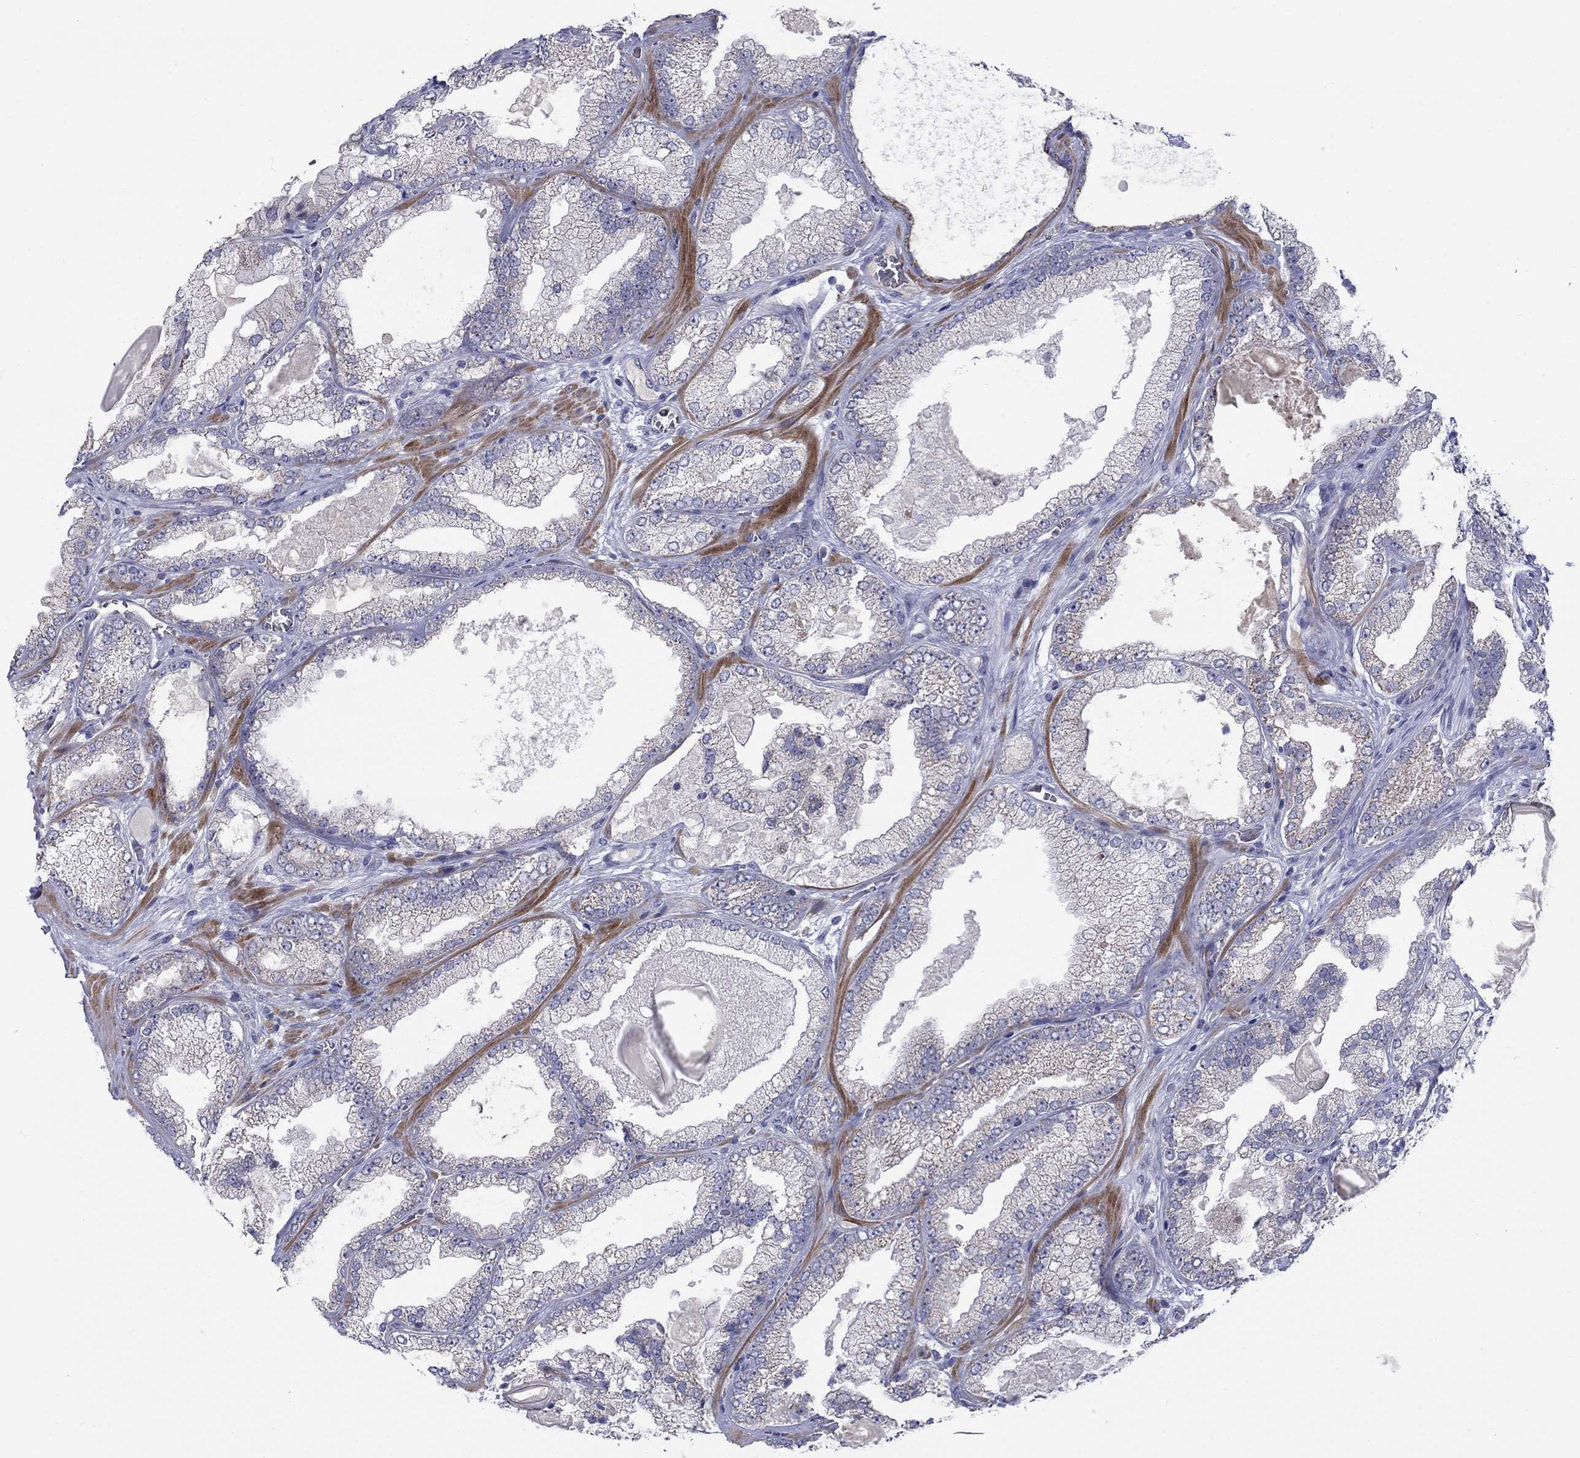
{"staining": {"intensity": "negative", "quantity": "none", "location": "none"}, "tissue": "prostate cancer", "cell_type": "Tumor cells", "image_type": "cancer", "snomed": [{"axis": "morphology", "description": "Adenocarcinoma, Low grade"}, {"axis": "topography", "description": "Prostate"}], "caption": "IHC of human prostate cancer (low-grade adenocarcinoma) displays no positivity in tumor cells.", "gene": "FRK", "patient": {"sex": "male", "age": 57}}